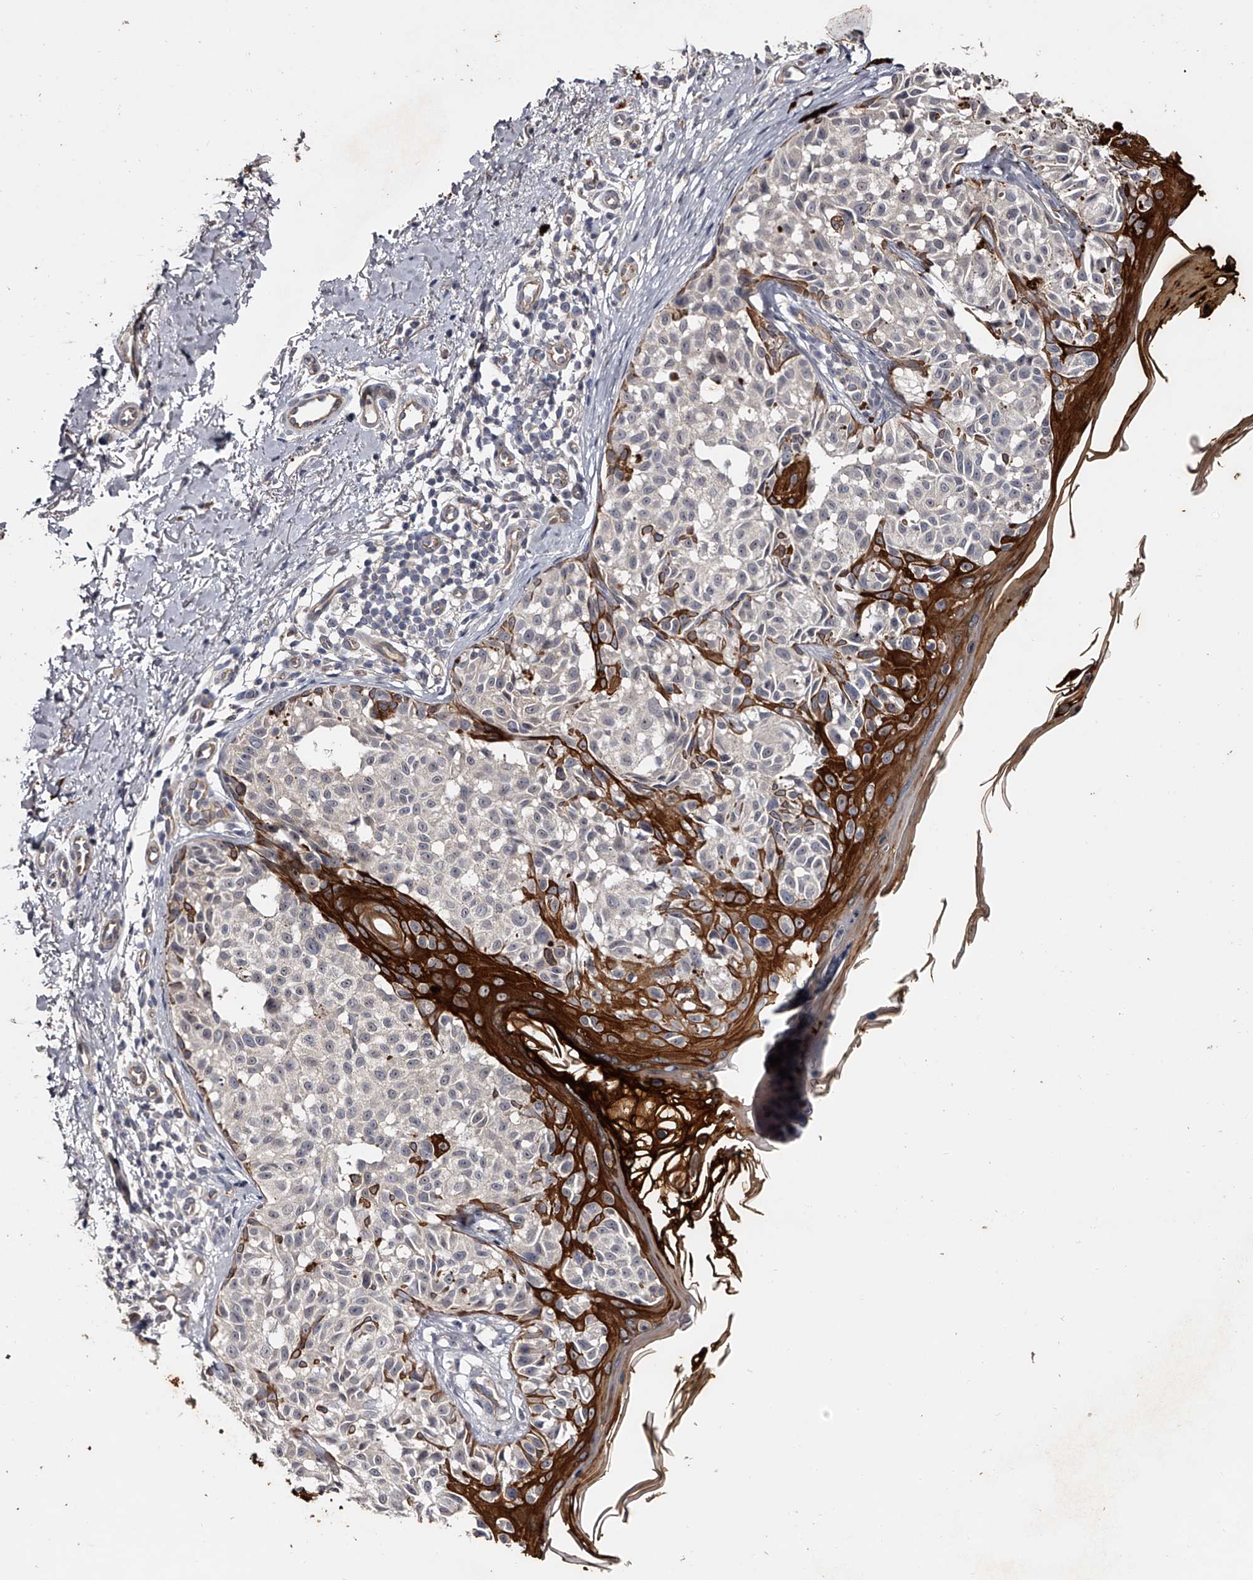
{"staining": {"intensity": "negative", "quantity": "none", "location": "none"}, "tissue": "melanoma", "cell_type": "Tumor cells", "image_type": "cancer", "snomed": [{"axis": "morphology", "description": "Malignant melanoma, NOS"}, {"axis": "topography", "description": "Skin"}], "caption": "Immunohistochemistry (IHC) micrograph of melanoma stained for a protein (brown), which displays no positivity in tumor cells.", "gene": "MDN1", "patient": {"sex": "female", "age": 50}}